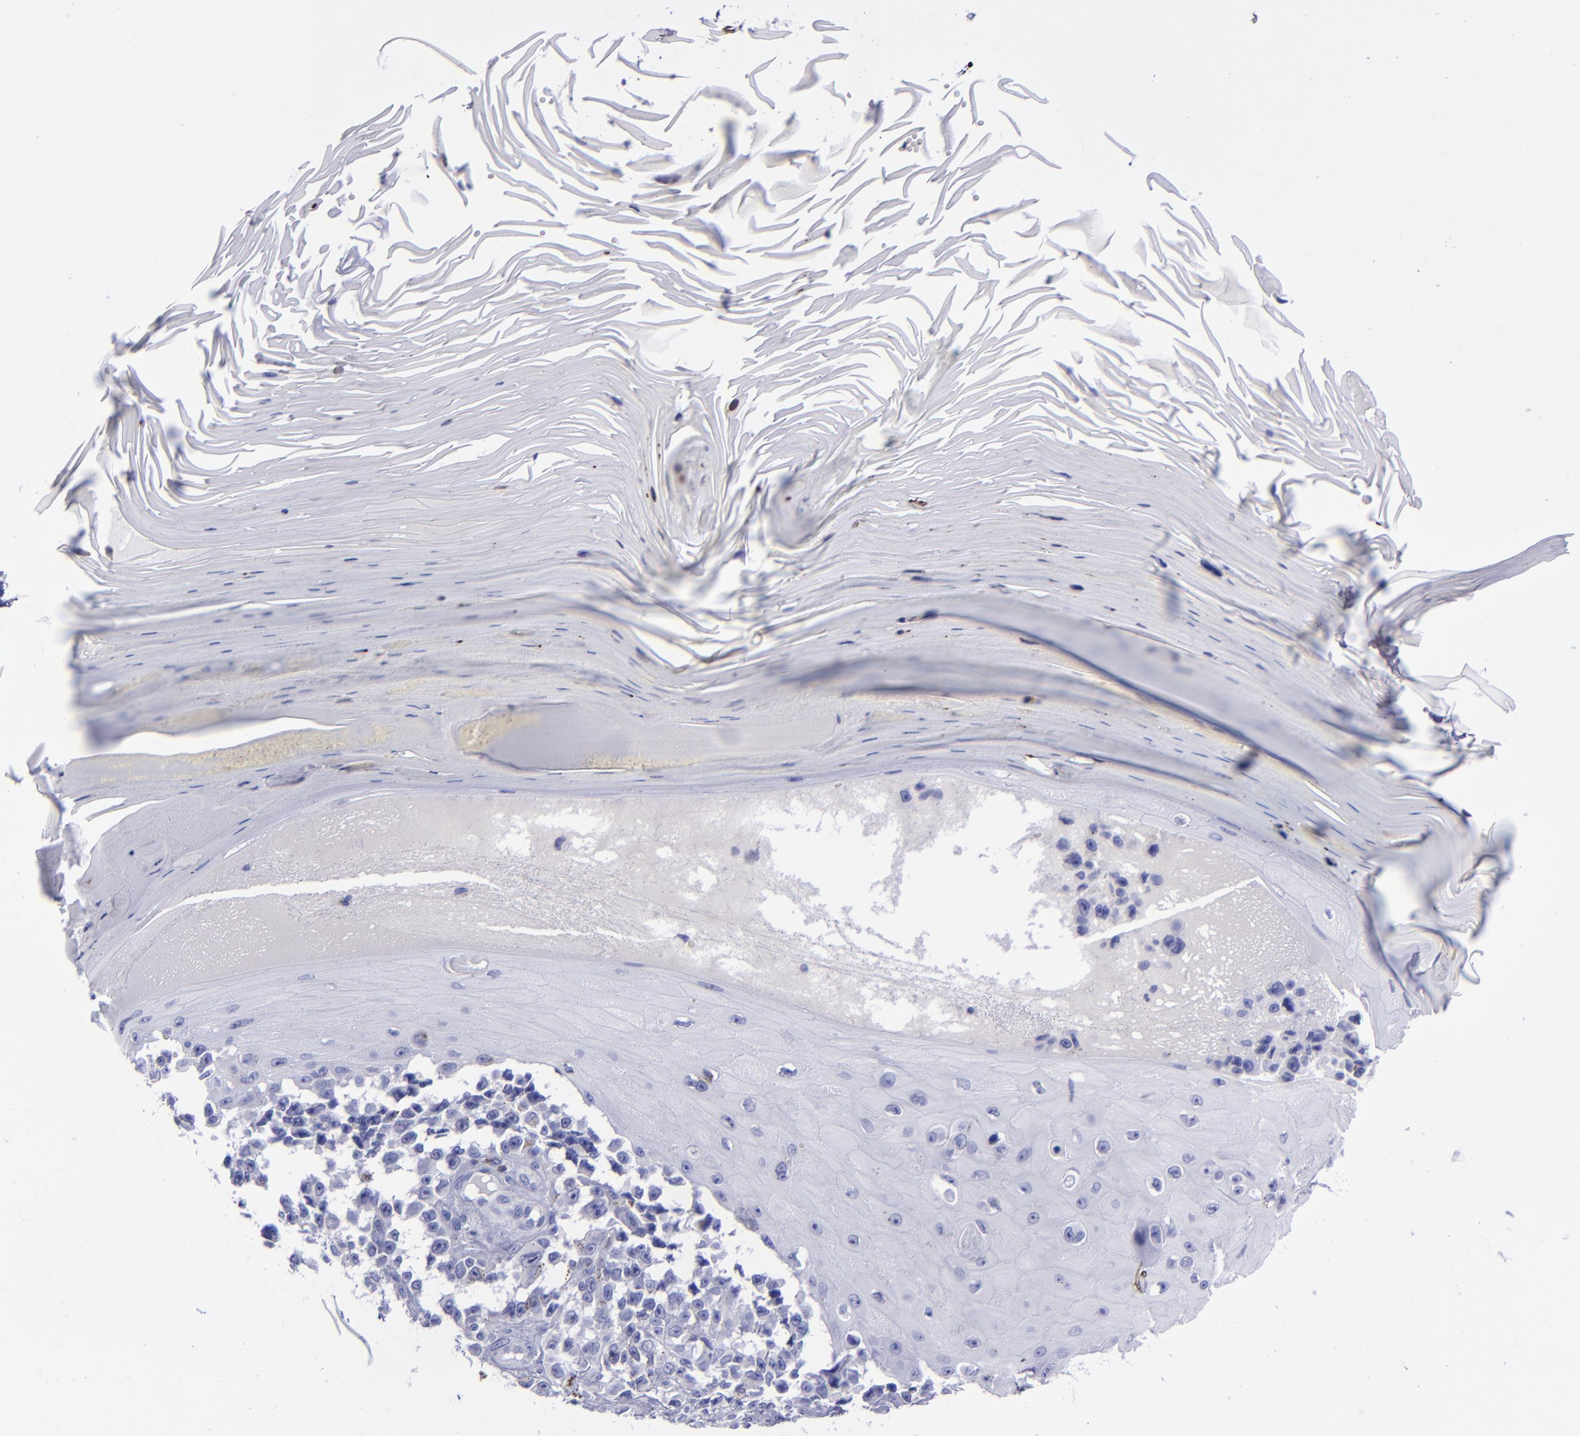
{"staining": {"intensity": "negative", "quantity": "none", "location": "none"}, "tissue": "melanoma", "cell_type": "Tumor cells", "image_type": "cancer", "snomed": [{"axis": "morphology", "description": "Malignant melanoma, NOS"}, {"axis": "topography", "description": "Skin"}], "caption": "High magnification brightfield microscopy of malignant melanoma stained with DAB (3,3'-diaminobenzidine) (brown) and counterstained with hematoxylin (blue): tumor cells show no significant positivity.", "gene": "CD6", "patient": {"sex": "female", "age": 82}}